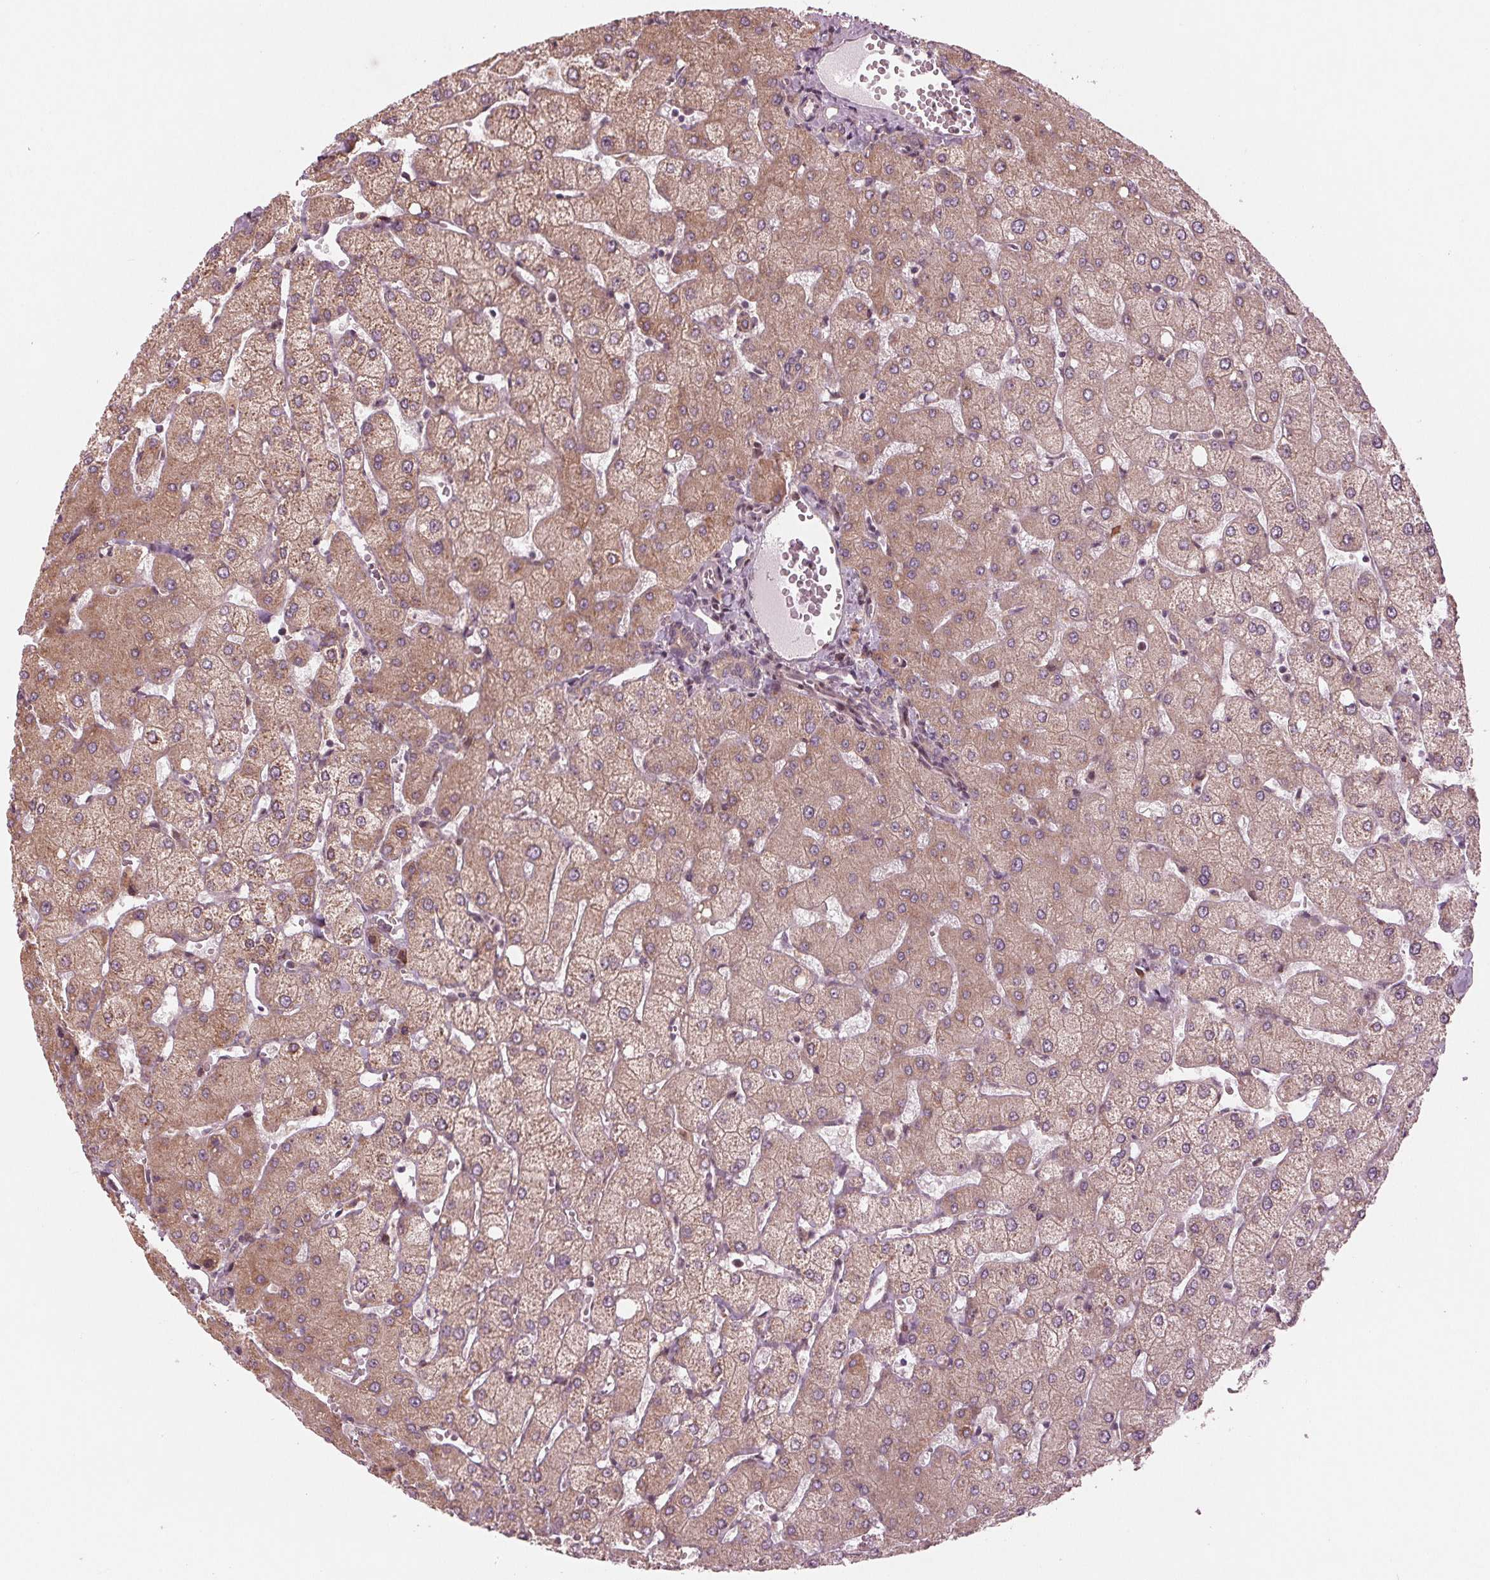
{"staining": {"intensity": "weak", "quantity": "25%-75%", "location": "cytoplasmic/membranous"}, "tissue": "liver", "cell_type": "Cholangiocytes", "image_type": "normal", "snomed": [{"axis": "morphology", "description": "Normal tissue, NOS"}, {"axis": "topography", "description": "Liver"}], "caption": "The immunohistochemical stain shows weak cytoplasmic/membranous staining in cholangiocytes of unremarkable liver.", "gene": "CMIP", "patient": {"sex": "female", "age": 54}}